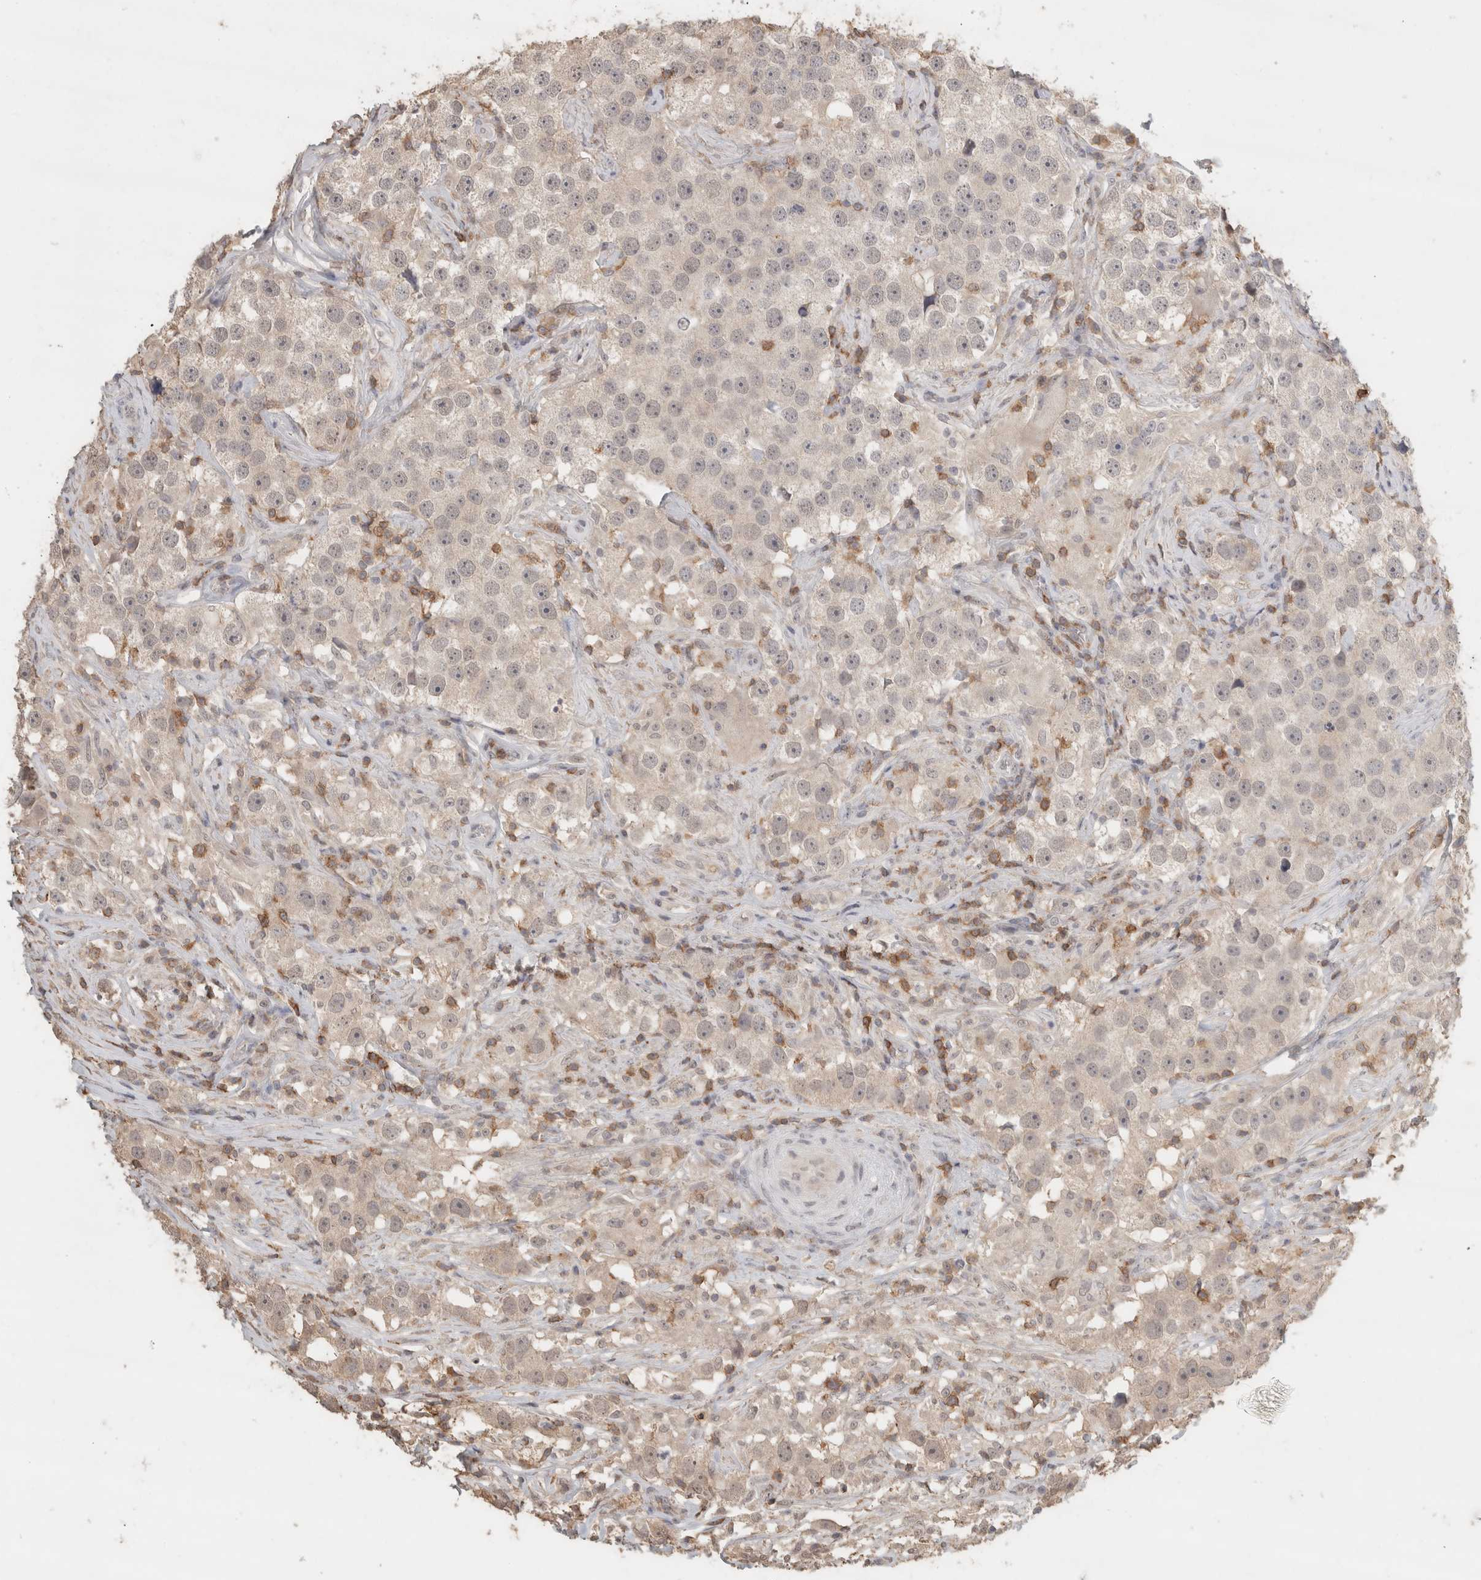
{"staining": {"intensity": "negative", "quantity": "none", "location": "none"}, "tissue": "testis cancer", "cell_type": "Tumor cells", "image_type": "cancer", "snomed": [{"axis": "morphology", "description": "Seminoma, NOS"}, {"axis": "topography", "description": "Testis"}], "caption": "Testis cancer (seminoma) stained for a protein using IHC demonstrates no expression tumor cells.", "gene": "TRAT1", "patient": {"sex": "male", "age": 49}}